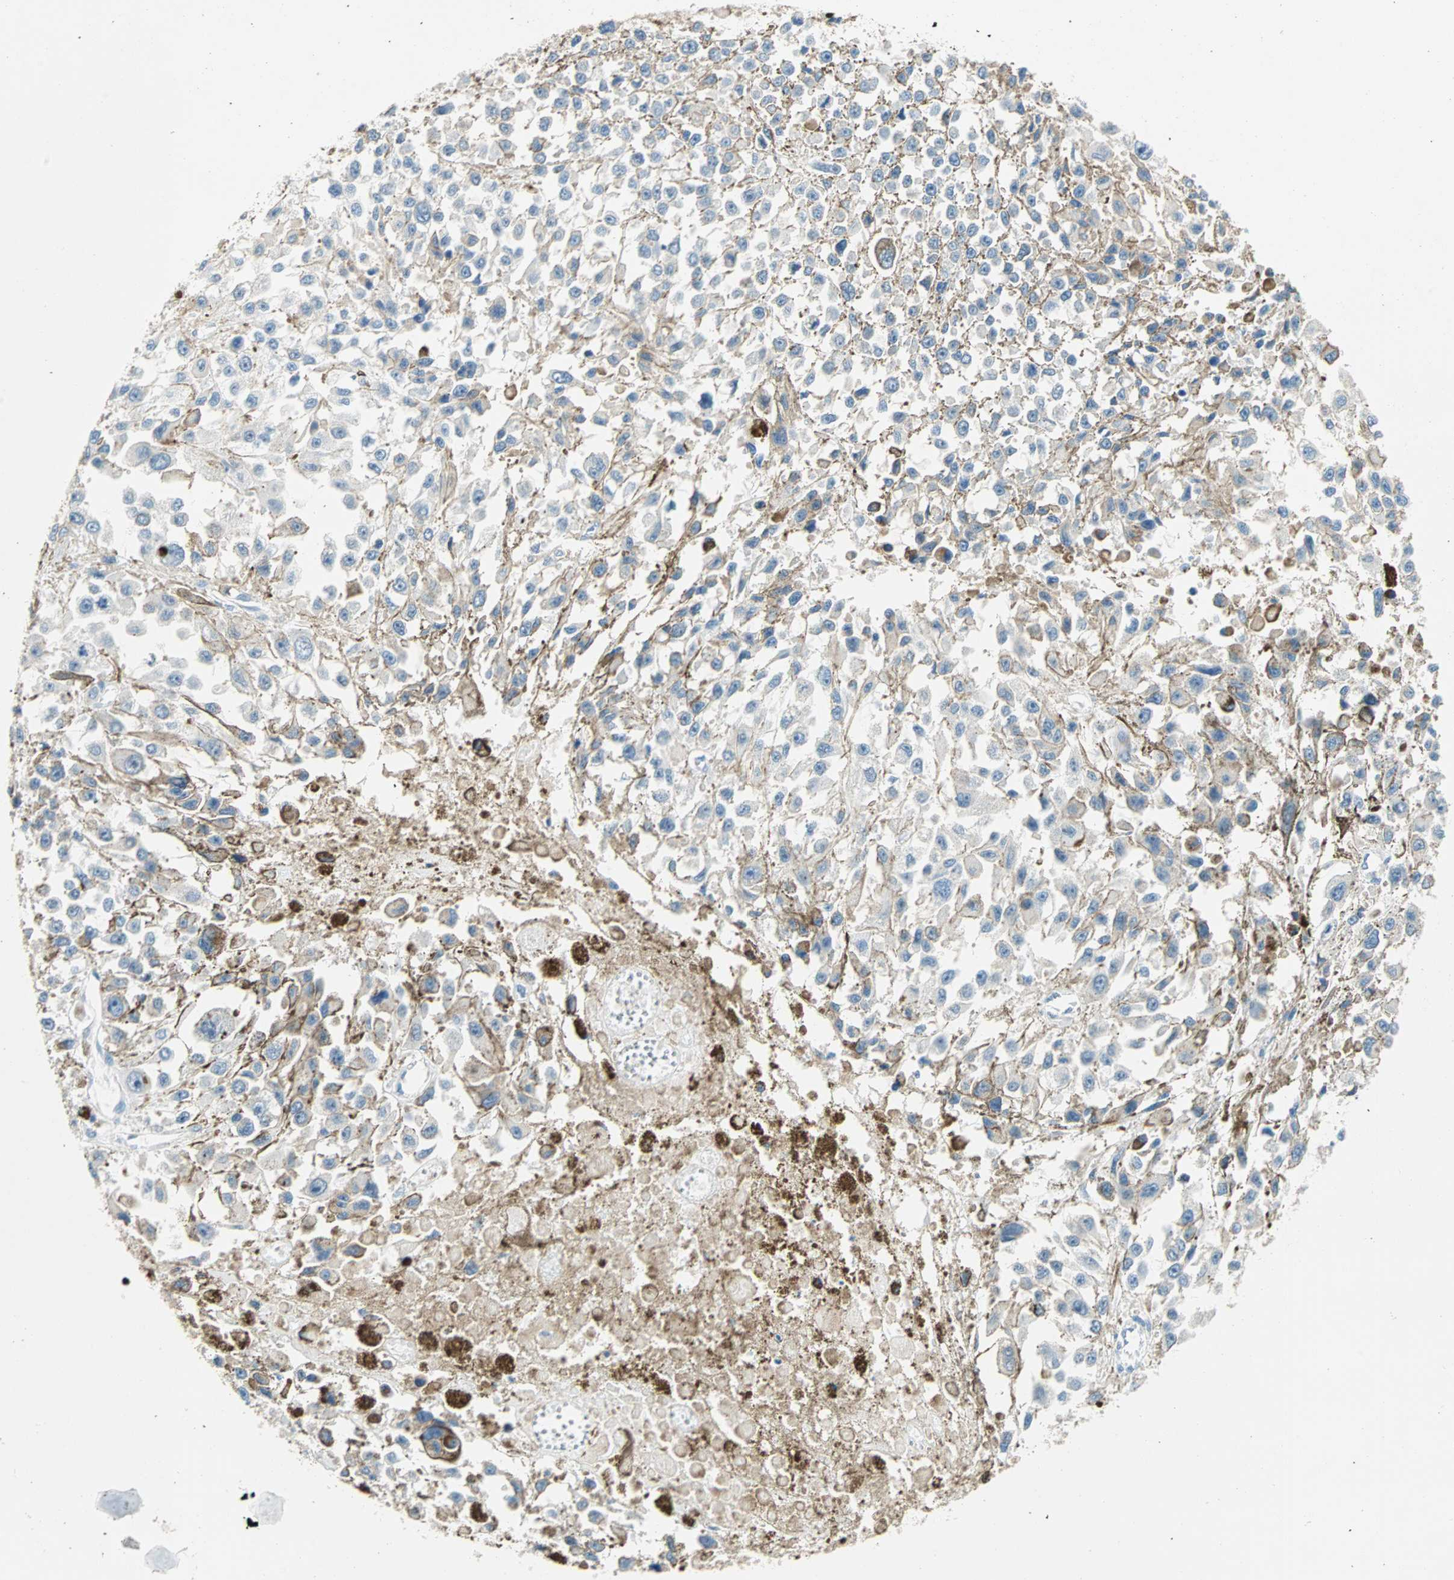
{"staining": {"intensity": "negative", "quantity": "none", "location": "none"}, "tissue": "melanoma", "cell_type": "Tumor cells", "image_type": "cancer", "snomed": [{"axis": "morphology", "description": "Malignant melanoma, Metastatic site"}, {"axis": "topography", "description": "Lymph node"}], "caption": "Human malignant melanoma (metastatic site) stained for a protein using IHC displays no positivity in tumor cells.", "gene": "TMEM163", "patient": {"sex": "male", "age": 59}}